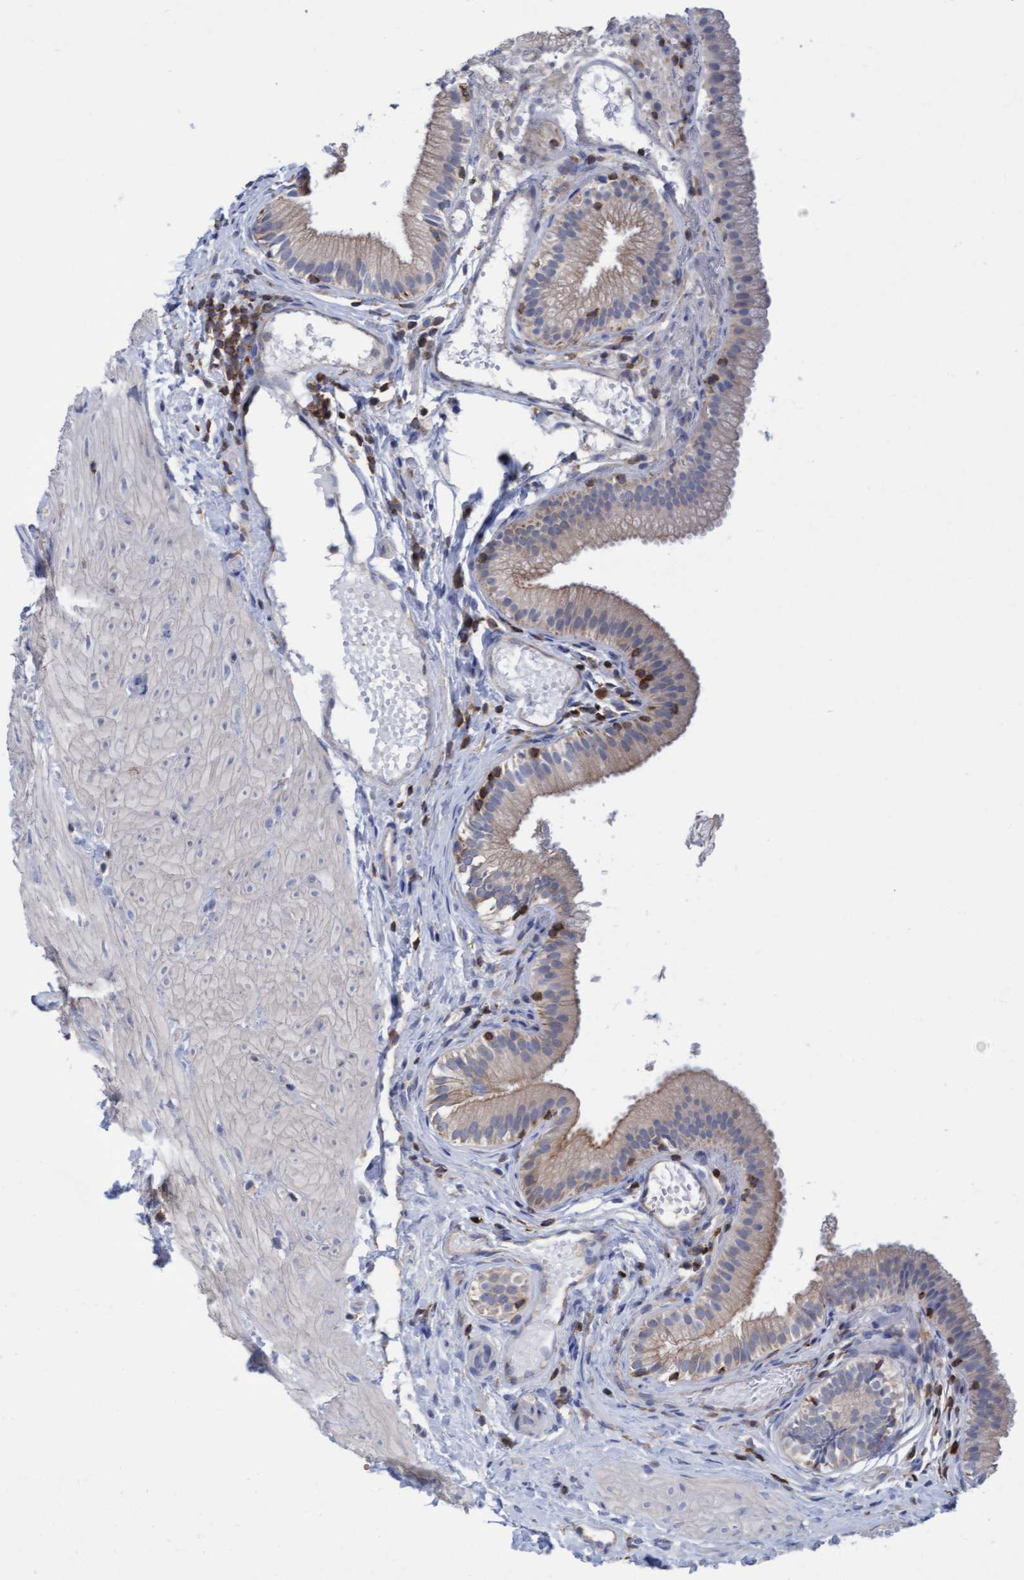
{"staining": {"intensity": "weak", "quantity": "25%-75%", "location": "cytoplasmic/membranous"}, "tissue": "gallbladder", "cell_type": "Glandular cells", "image_type": "normal", "snomed": [{"axis": "morphology", "description": "Normal tissue, NOS"}, {"axis": "topography", "description": "Gallbladder"}], "caption": "Glandular cells display low levels of weak cytoplasmic/membranous expression in about 25%-75% of cells in benign gallbladder. (DAB = brown stain, brightfield microscopy at high magnification).", "gene": "FNBP1", "patient": {"sex": "female", "age": 26}}